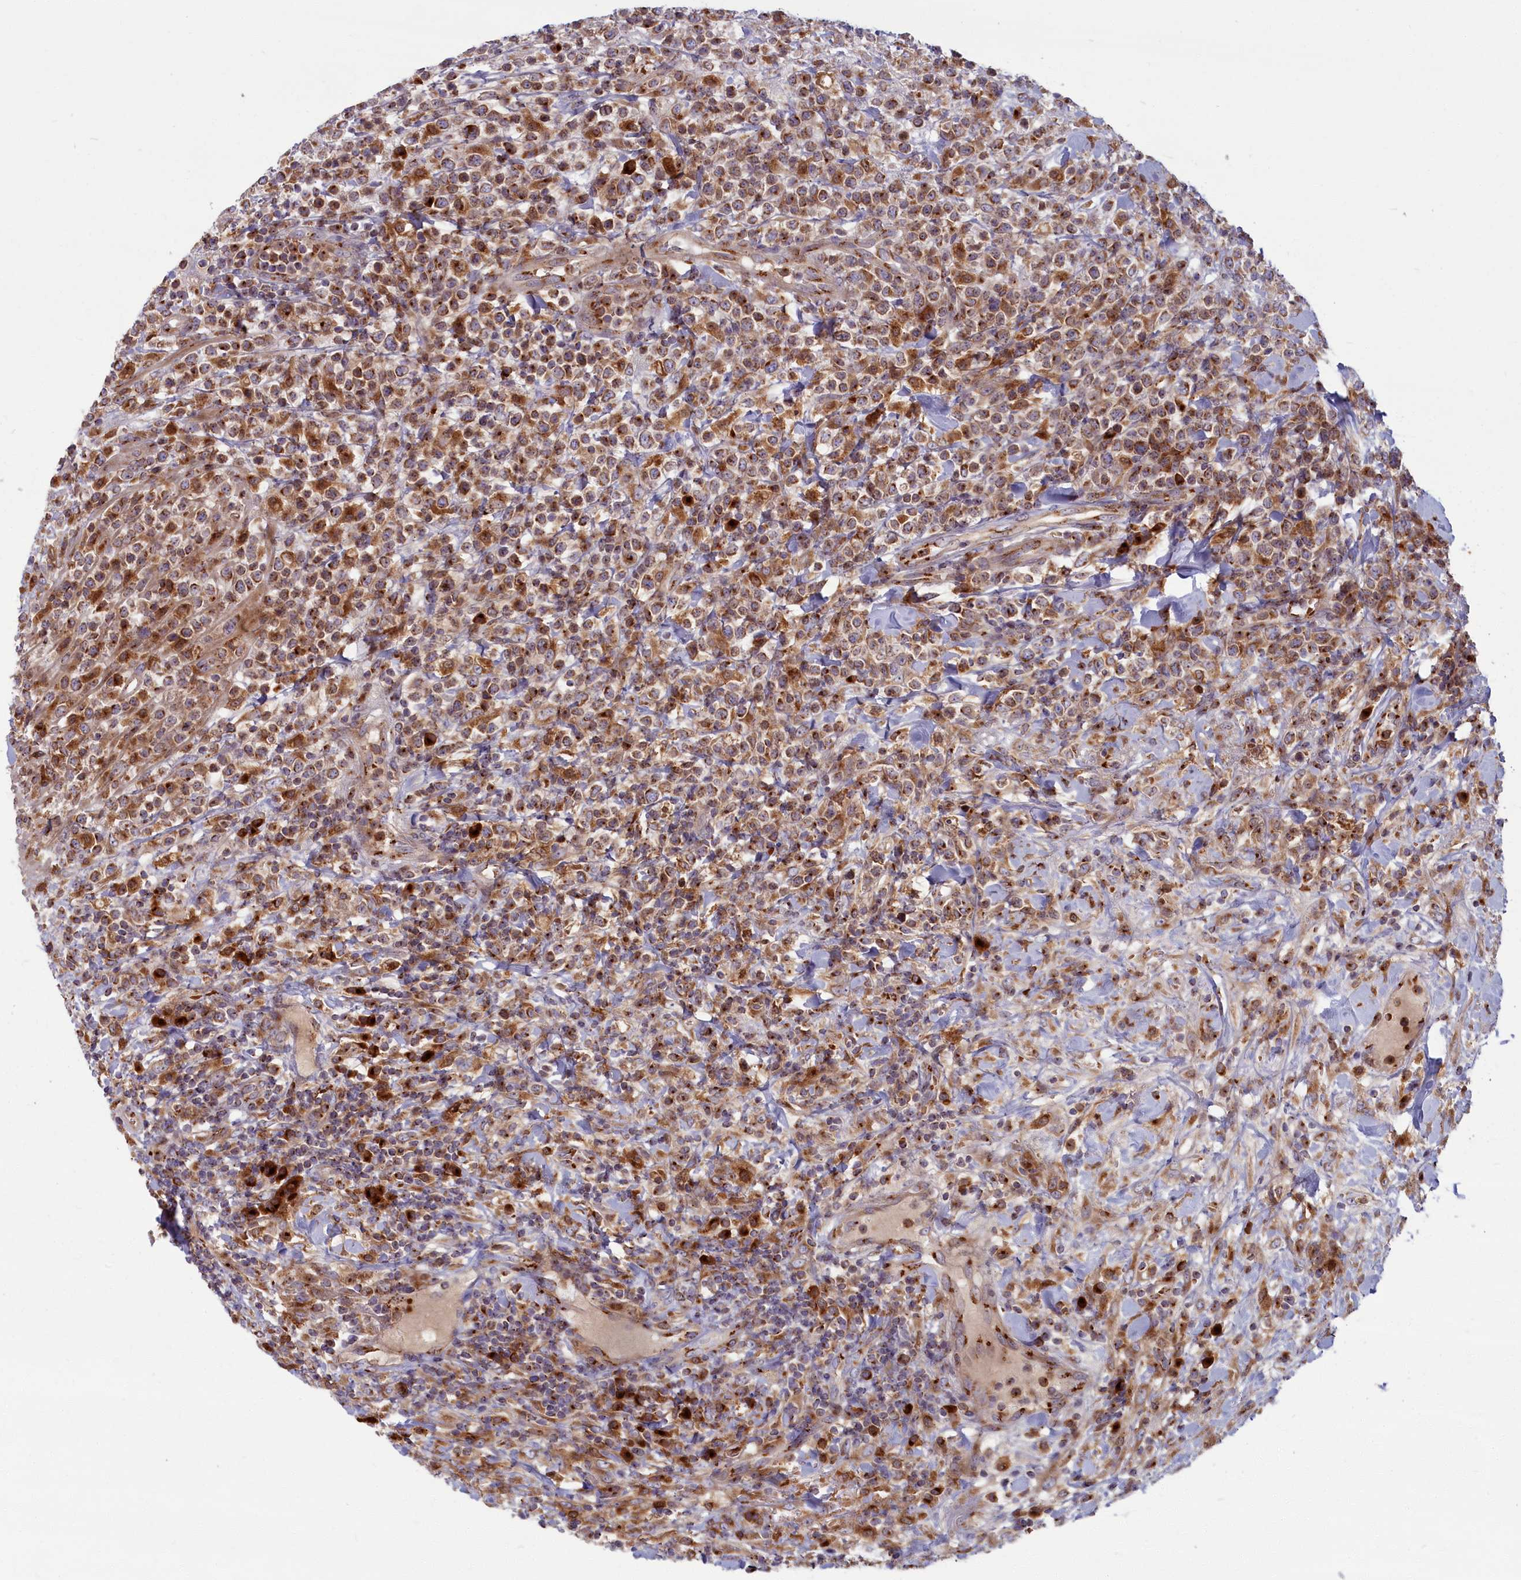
{"staining": {"intensity": "moderate", "quantity": ">75%", "location": "cytoplasmic/membranous"}, "tissue": "lymphoma", "cell_type": "Tumor cells", "image_type": "cancer", "snomed": [{"axis": "morphology", "description": "Malignant lymphoma, non-Hodgkin's type, High grade"}, {"axis": "topography", "description": "Colon"}], "caption": "Protein expression analysis of human lymphoma reveals moderate cytoplasmic/membranous expression in about >75% of tumor cells.", "gene": "BLVRB", "patient": {"sex": "female", "age": 53}}